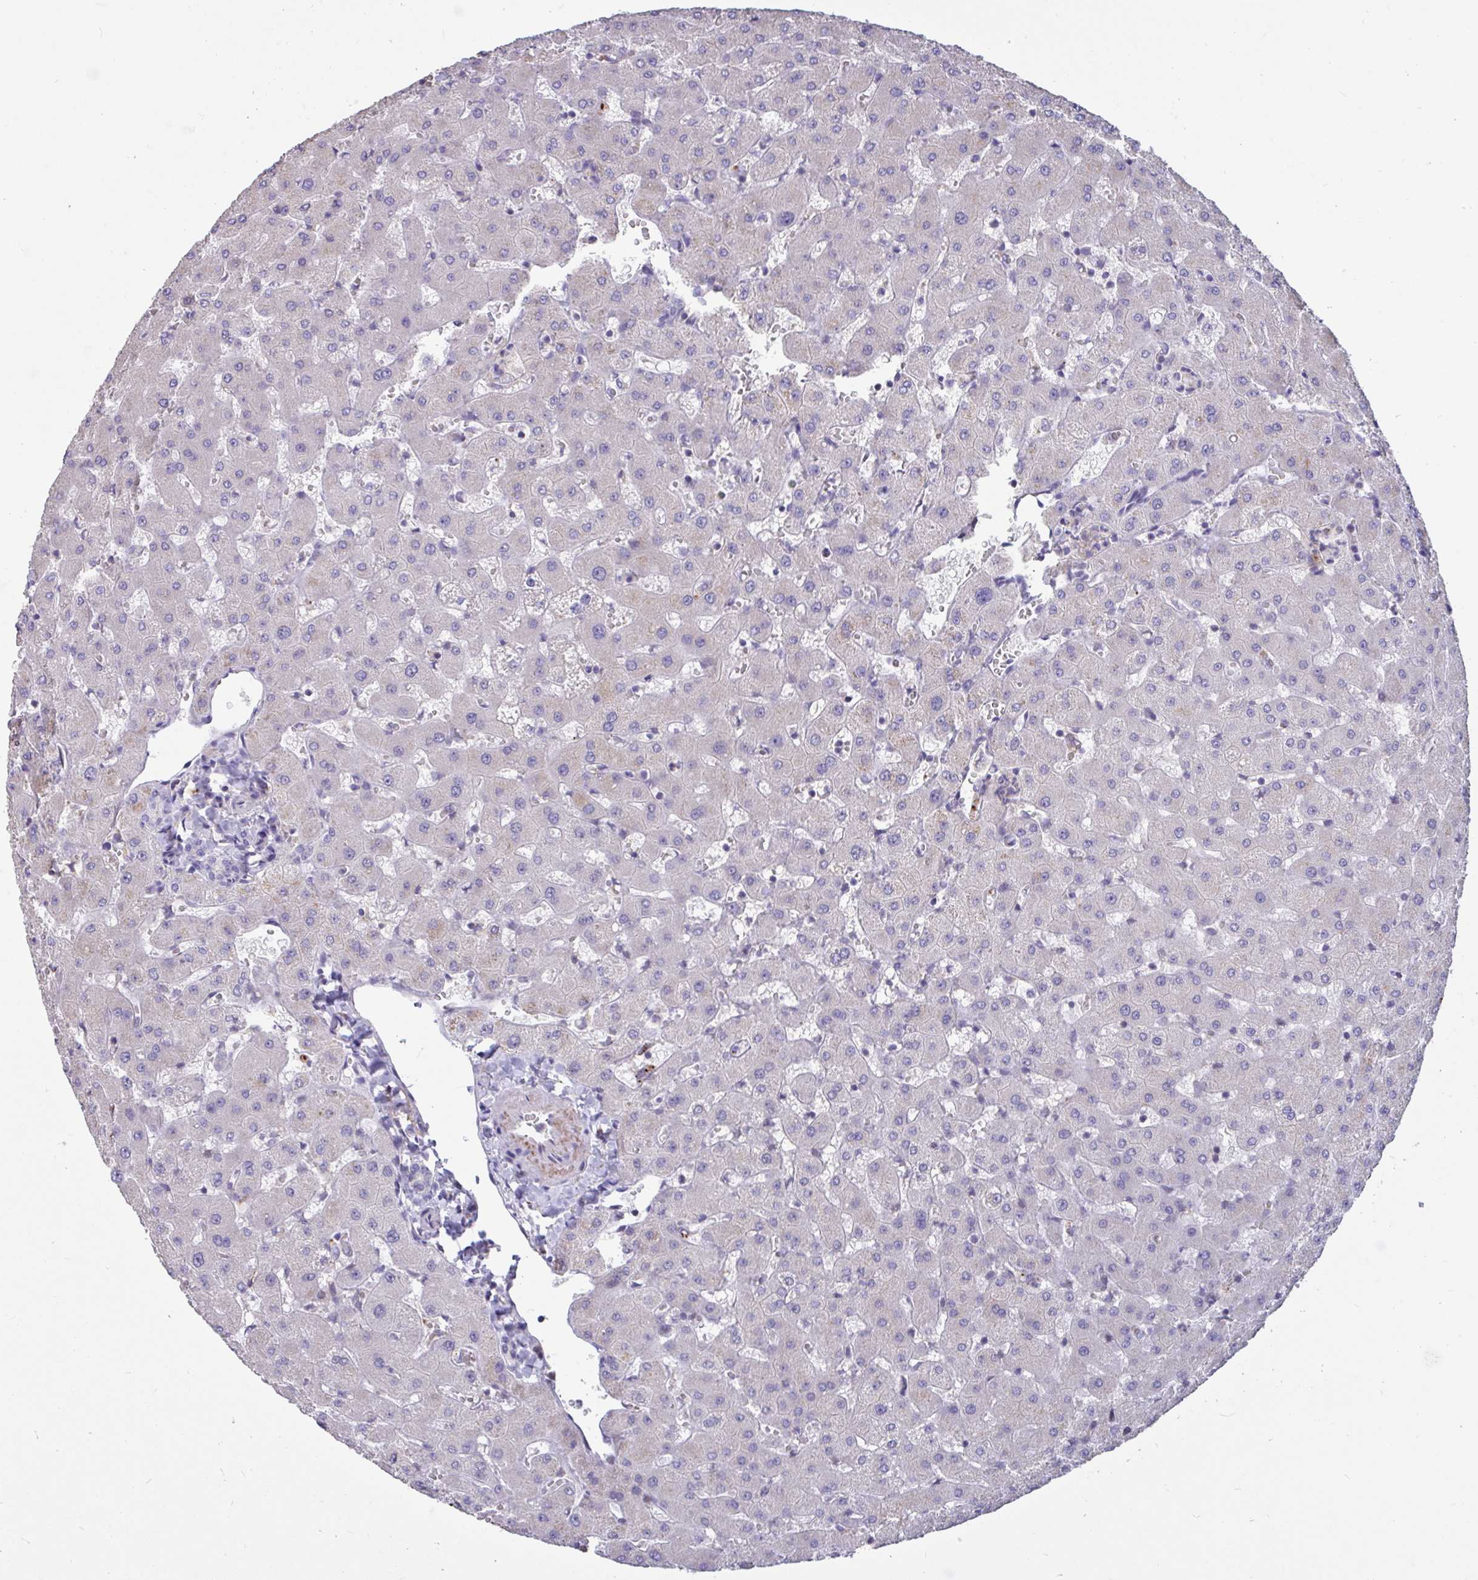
{"staining": {"intensity": "negative", "quantity": "none", "location": "none"}, "tissue": "liver", "cell_type": "Cholangiocytes", "image_type": "normal", "snomed": [{"axis": "morphology", "description": "Normal tissue, NOS"}, {"axis": "topography", "description": "Liver"}], "caption": "Cholangiocytes are negative for protein expression in unremarkable human liver. The staining is performed using DAB (3,3'-diaminobenzidine) brown chromogen with nuclei counter-stained in using hematoxylin.", "gene": "DDX39A", "patient": {"sex": "female", "age": 63}}